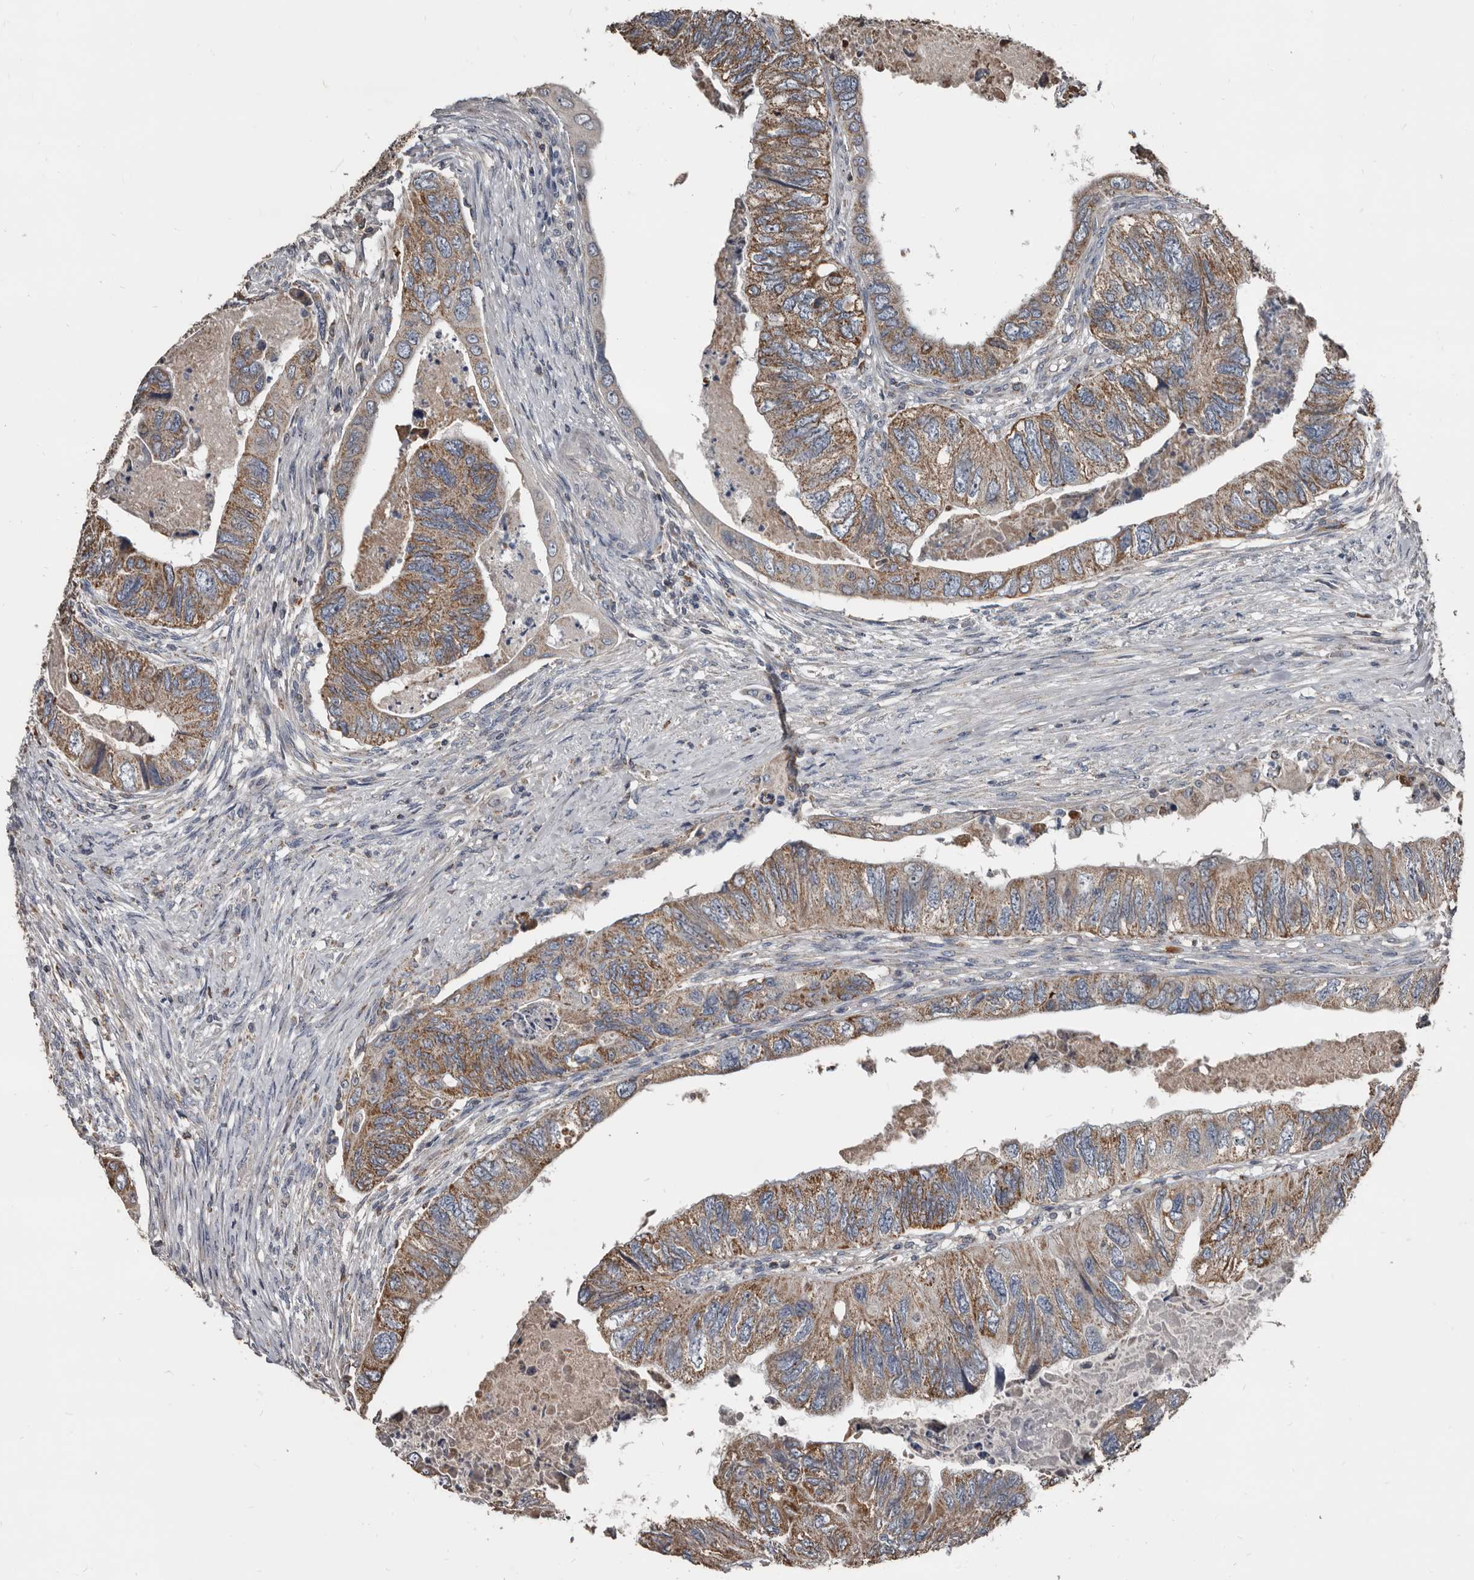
{"staining": {"intensity": "moderate", "quantity": ">75%", "location": "cytoplasmic/membranous"}, "tissue": "colorectal cancer", "cell_type": "Tumor cells", "image_type": "cancer", "snomed": [{"axis": "morphology", "description": "Adenocarcinoma, NOS"}, {"axis": "topography", "description": "Rectum"}], "caption": "The immunohistochemical stain shows moderate cytoplasmic/membranous expression in tumor cells of adenocarcinoma (colorectal) tissue. (DAB = brown stain, brightfield microscopy at high magnification).", "gene": "GREB1", "patient": {"sex": "male", "age": 63}}